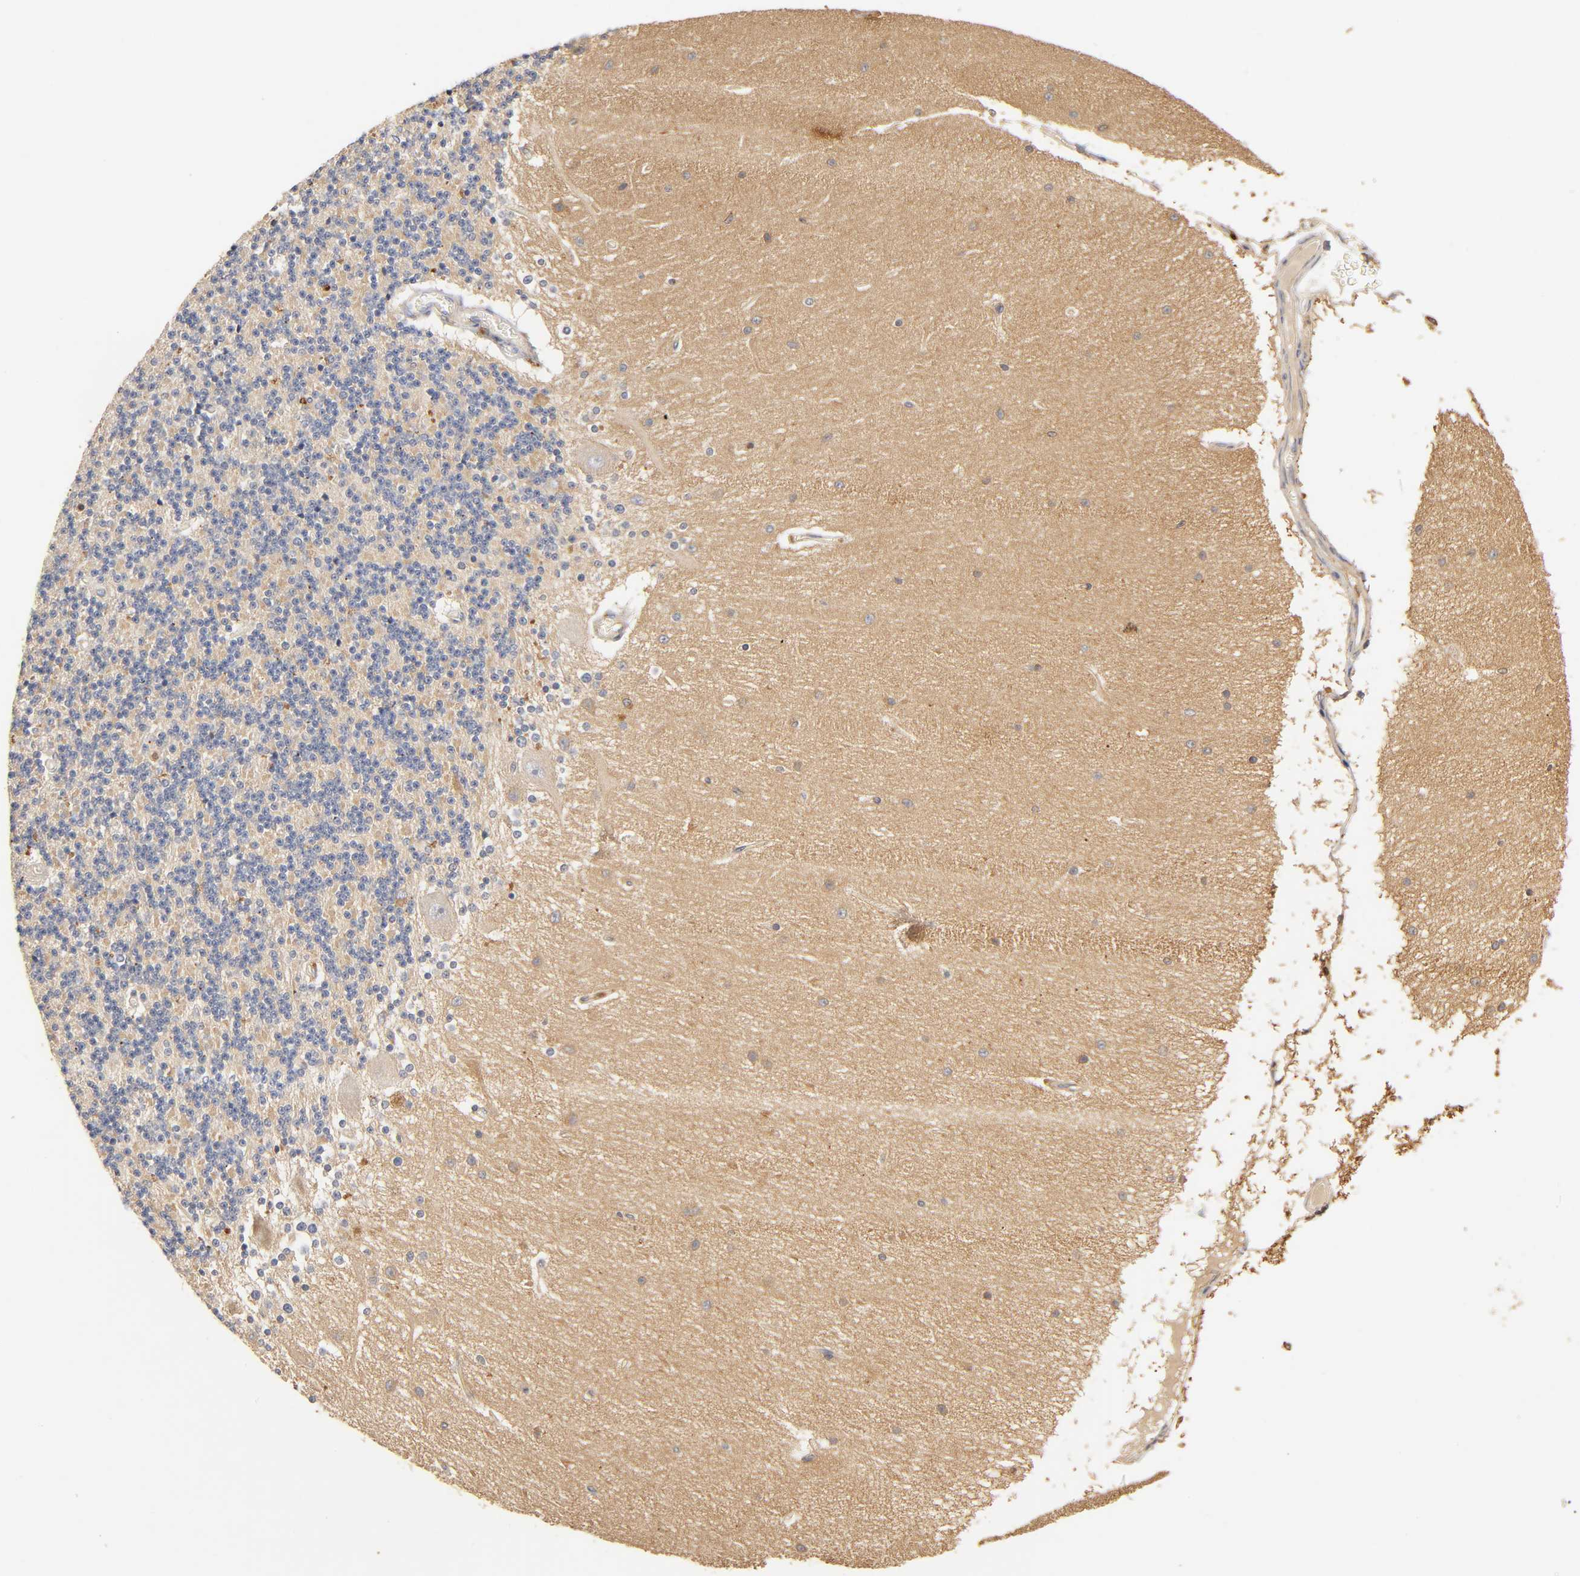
{"staining": {"intensity": "weak", "quantity": ">75%", "location": "cytoplasmic/membranous"}, "tissue": "cerebellum", "cell_type": "Cells in granular layer", "image_type": "normal", "snomed": [{"axis": "morphology", "description": "Normal tissue, NOS"}, {"axis": "topography", "description": "Cerebellum"}], "caption": "Weak cytoplasmic/membranous protein positivity is present in about >75% of cells in granular layer in cerebellum. (IHC, brightfield microscopy, high magnification).", "gene": "RHOA", "patient": {"sex": "female", "age": 54}}